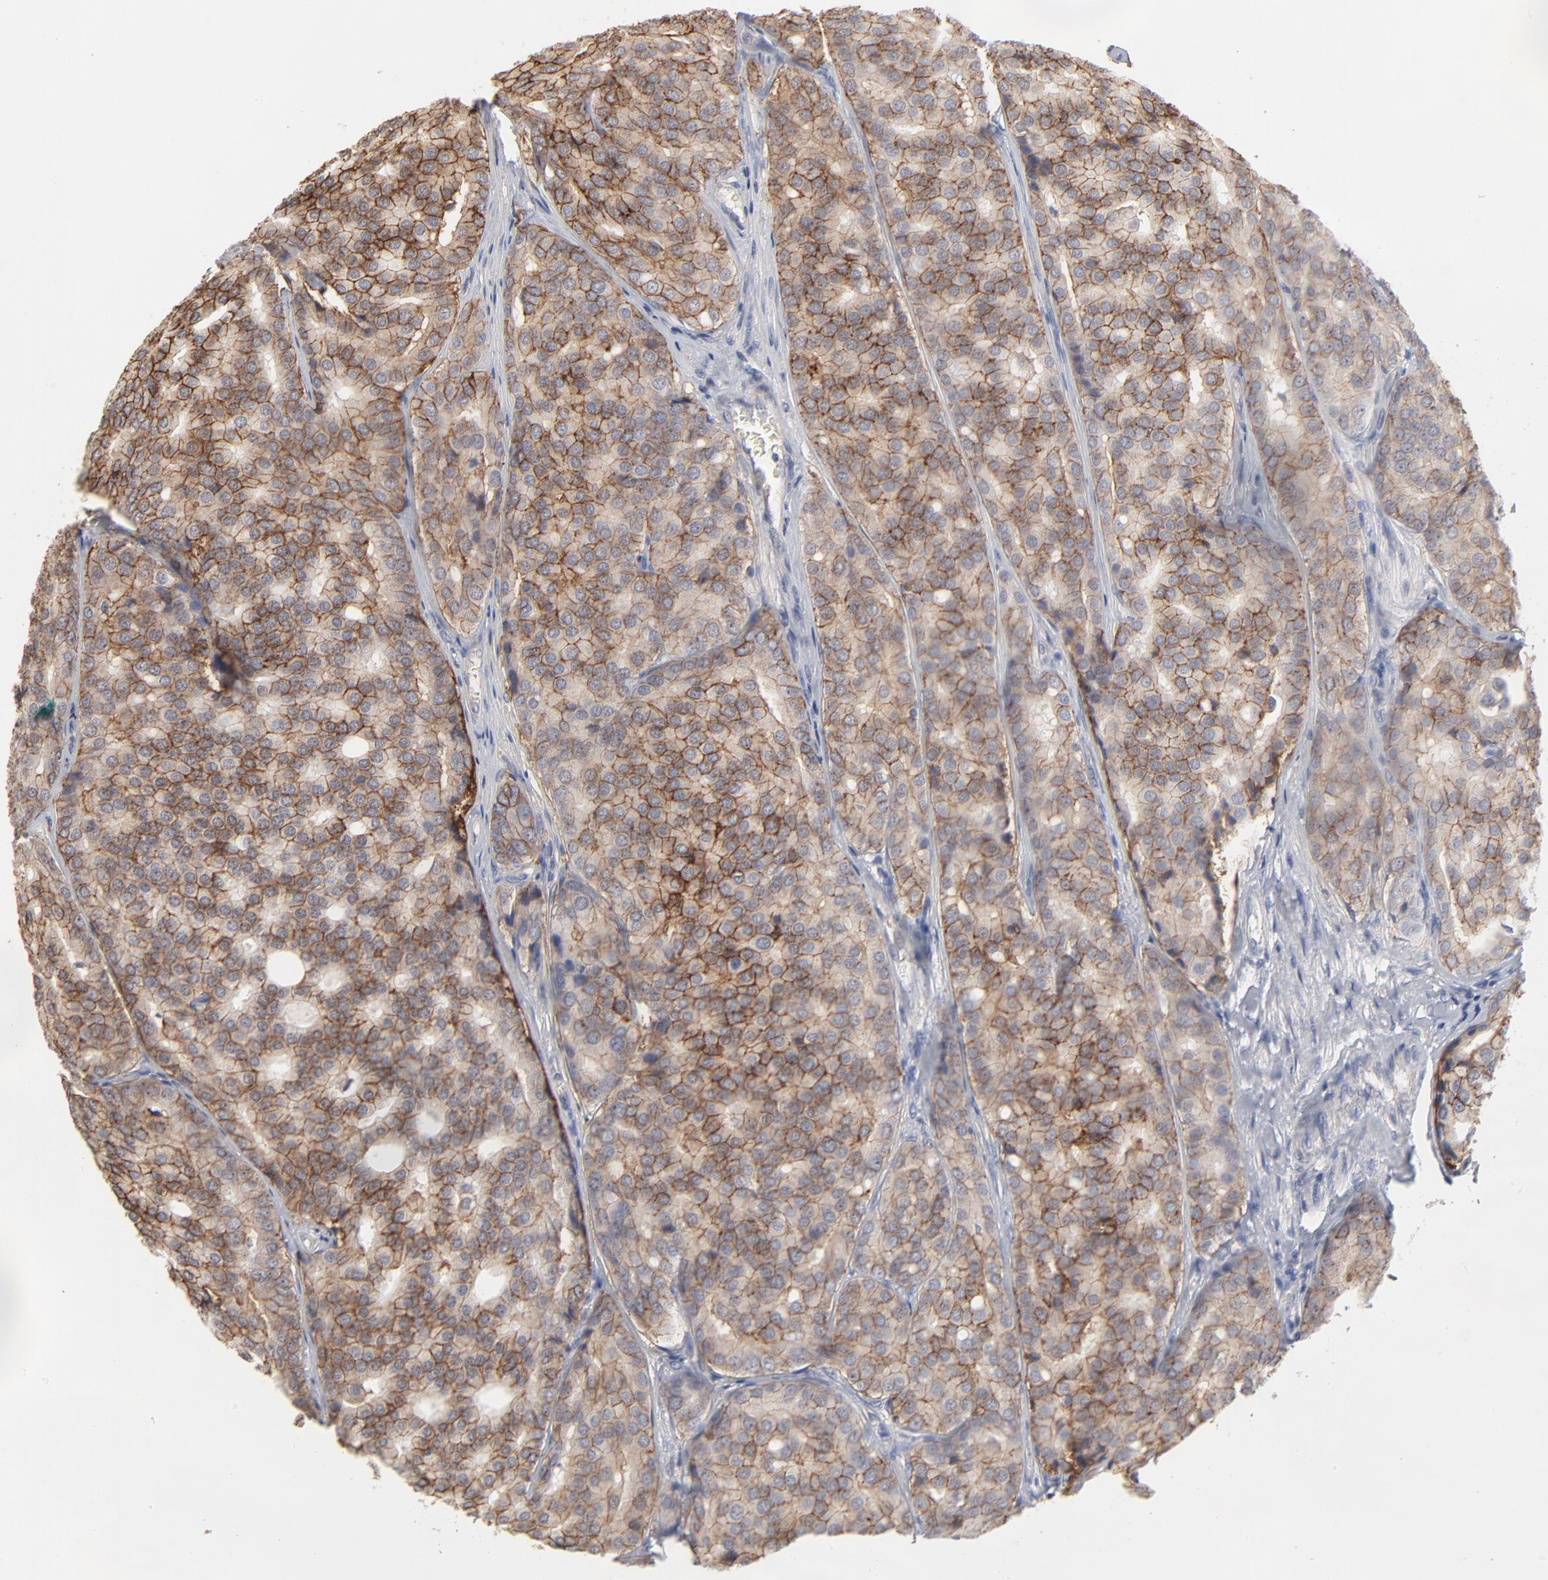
{"staining": {"intensity": "moderate", "quantity": ">75%", "location": "cytoplasmic/membranous"}, "tissue": "prostate cancer", "cell_type": "Tumor cells", "image_type": "cancer", "snomed": [{"axis": "morphology", "description": "Adenocarcinoma, High grade"}, {"axis": "topography", "description": "Prostate"}], "caption": "IHC image of high-grade adenocarcinoma (prostate) stained for a protein (brown), which shows medium levels of moderate cytoplasmic/membranous staining in about >75% of tumor cells.", "gene": "SLC16A1", "patient": {"sex": "male", "age": 64}}